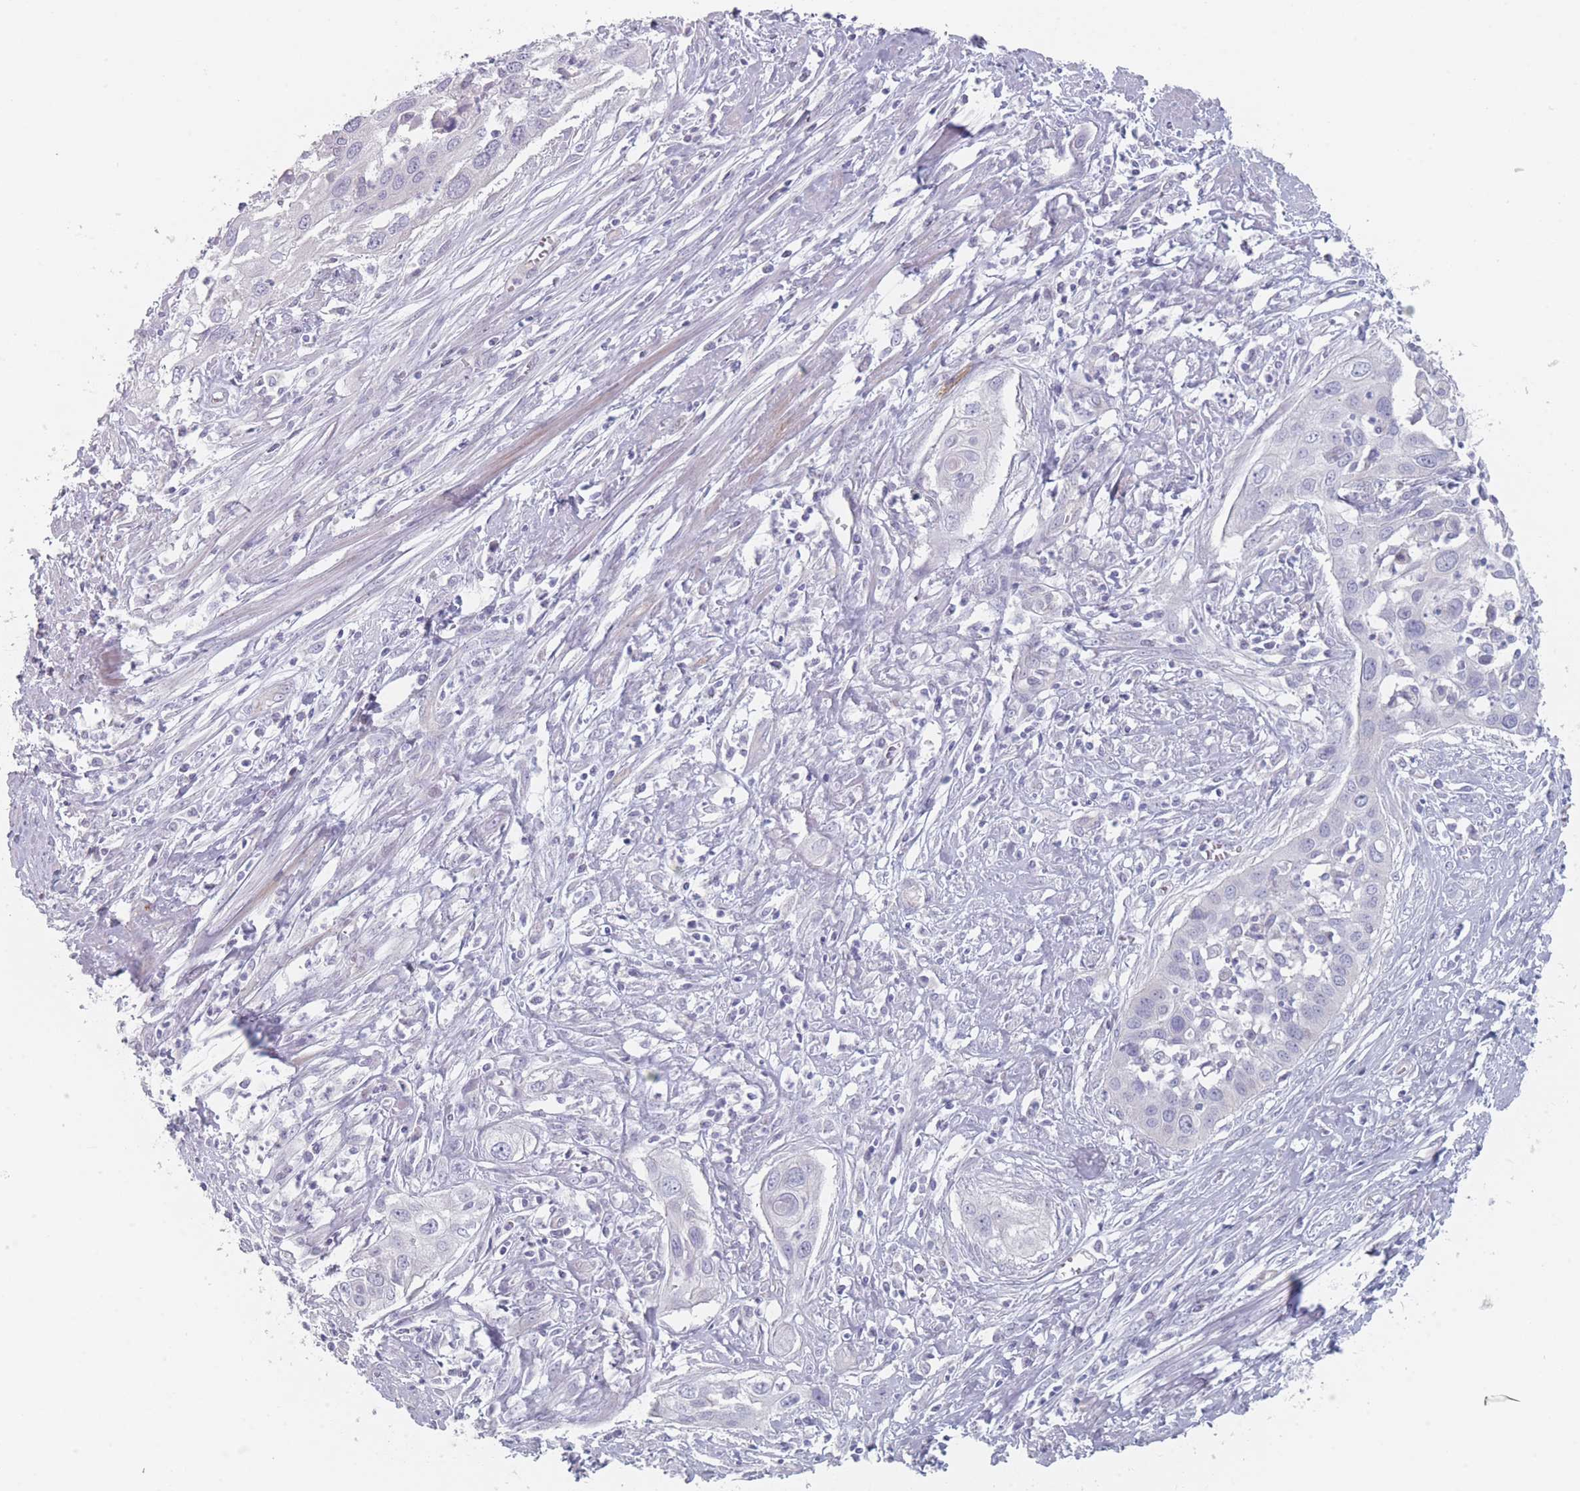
{"staining": {"intensity": "negative", "quantity": "none", "location": "none"}, "tissue": "cervical cancer", "cell_type": "Tumor cells", "image_type": "cancer", "snomed": [{"axis": "morphology", "description": "Squamous cell carcinoma, NOS"}, {"axis": "topography", "description": "Cervix"}], "caption": "Immunohistochemical staining of cervical cancer demonstrates no significant staining in tumor cells. (DAB (3,3'-diaminobenzidine) immunohistochemistry, high magnification).", "gene": "RNF4", "patient": {"sex": "female", "age": 34}}